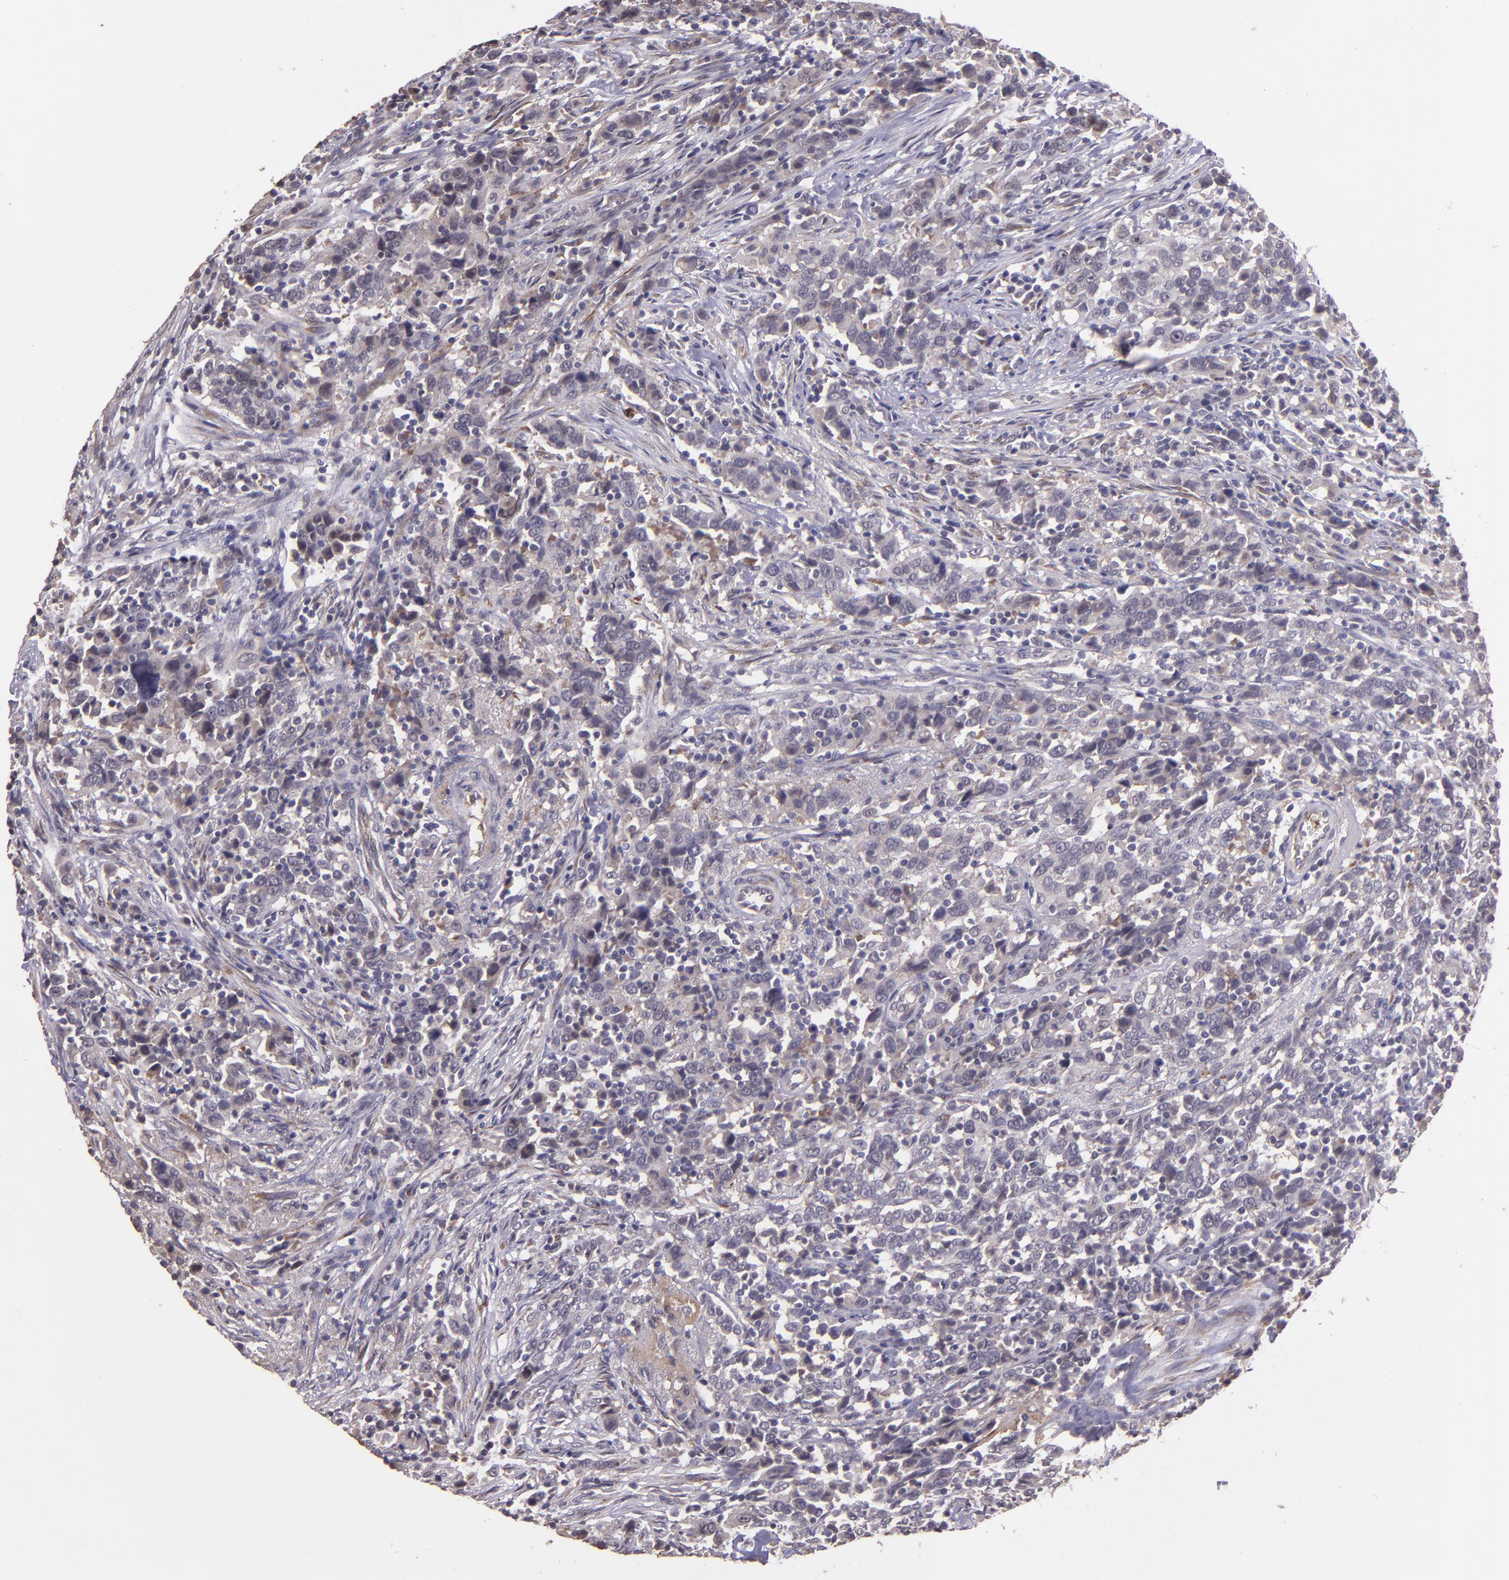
{"staining": {"intensity": "negative", "quantity": "none", "location": "none"}, "tissue": "urothelial cancer", "cell_type": "Tumor cells", "image_type": "cancer", "snomed": [{"axis": "morphology", "description": "Urothelial carcinoma, High grade"}, {"axis": "topography", "description": "Urinary bladder"}], "caption": "Tumor cells are negative for brown protein staining in urothelial cancer. (Immunohistochemistry, brightfield microscopy, high magnification).", "gene": "TAF7L", "patient": {"sex": "male", "age": 61}}